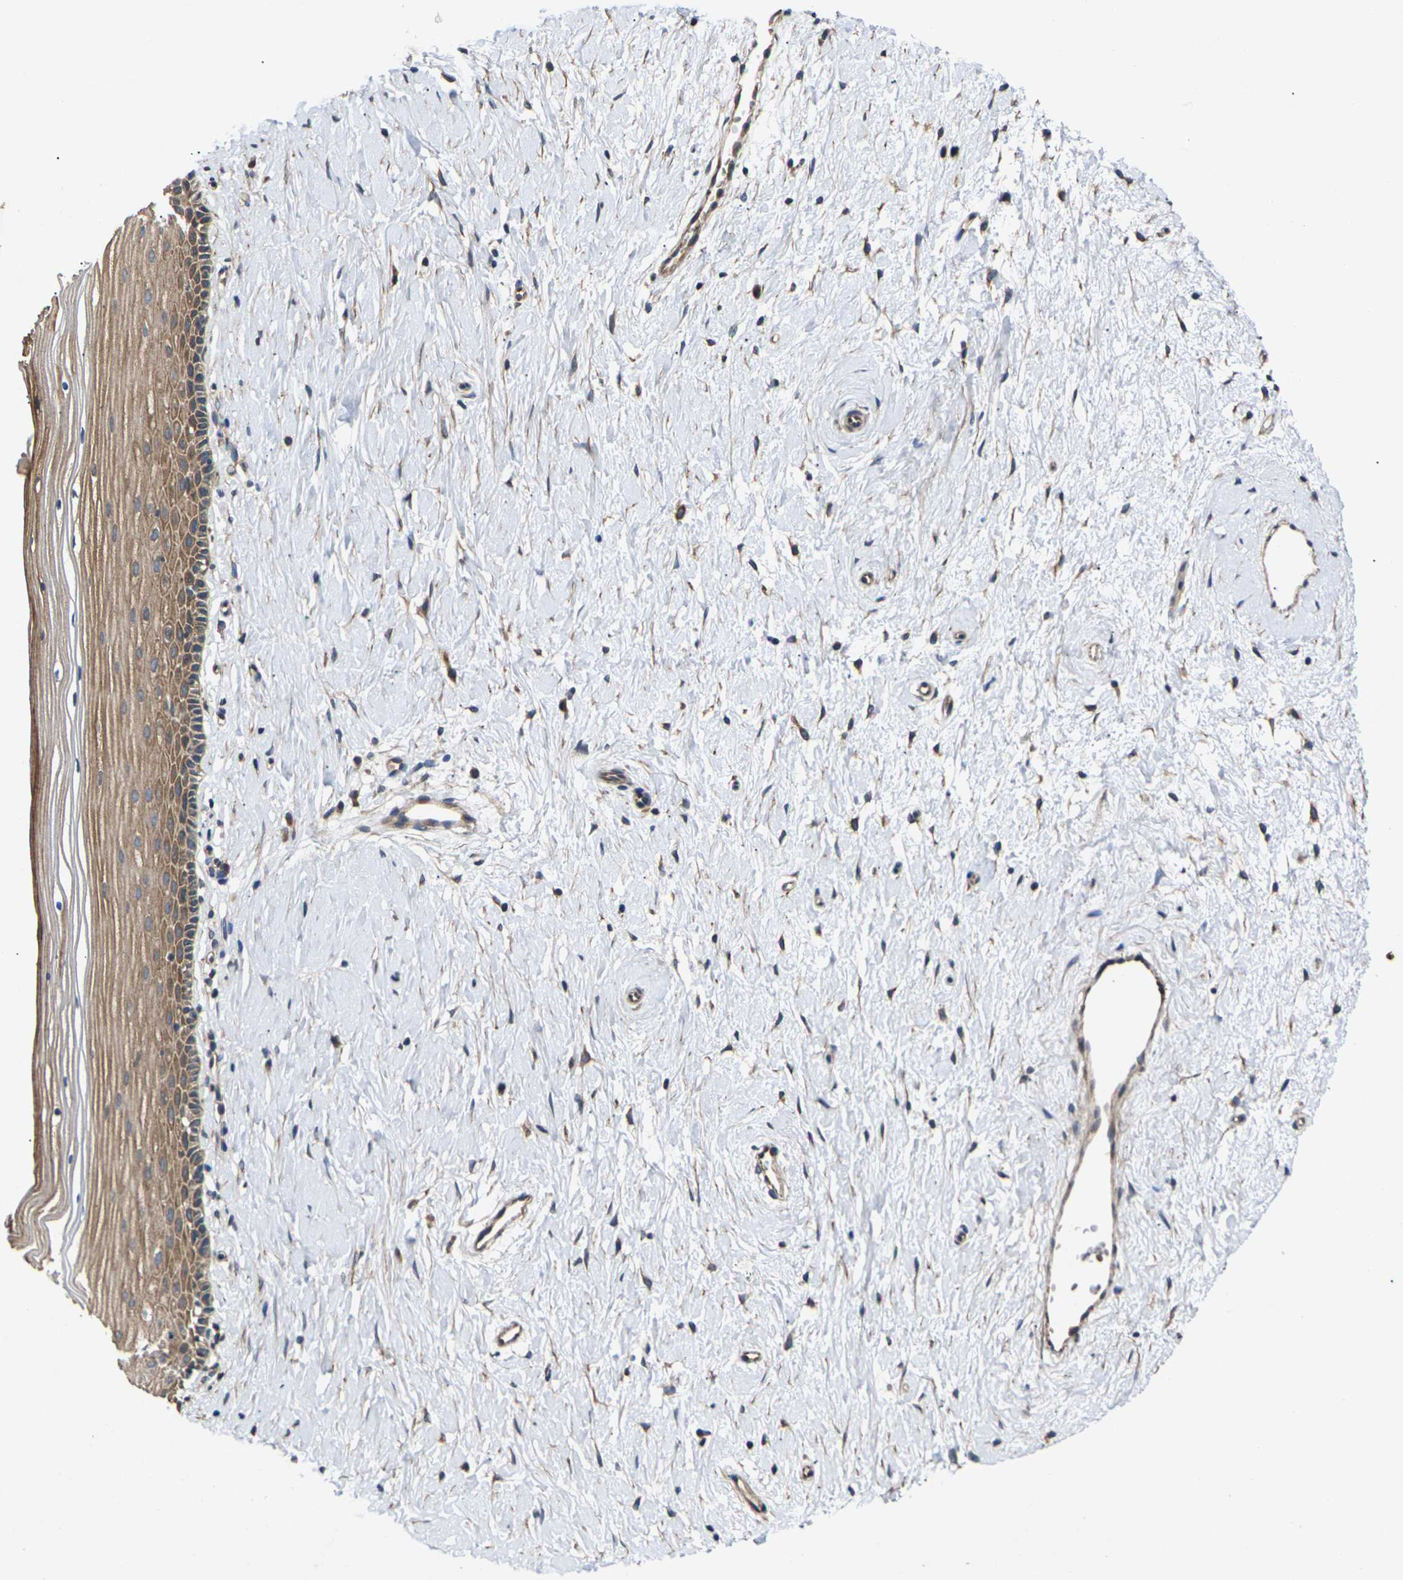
{"staining": {"intensity": "moderate", "quantity": "25%-75%", "location": "cytoplasmic/membranous"}, "tissue": "cervix", "cell_type": "Glandular cells", "image_type": "normal", "snomed": [{"axis": "morphology", "description": "Normal tissue, NOS"}, {"axis": "topography", "description": "Cervix"}], "caption": "This is a histology image of immunohistochemistry (IHC) staining of unremarkable cervix, which shows moderate expression in the cytoplasmic/membranous of glandular cells.", "gene": "DKK2", "patient": {"sex": "female", "age": 39}}